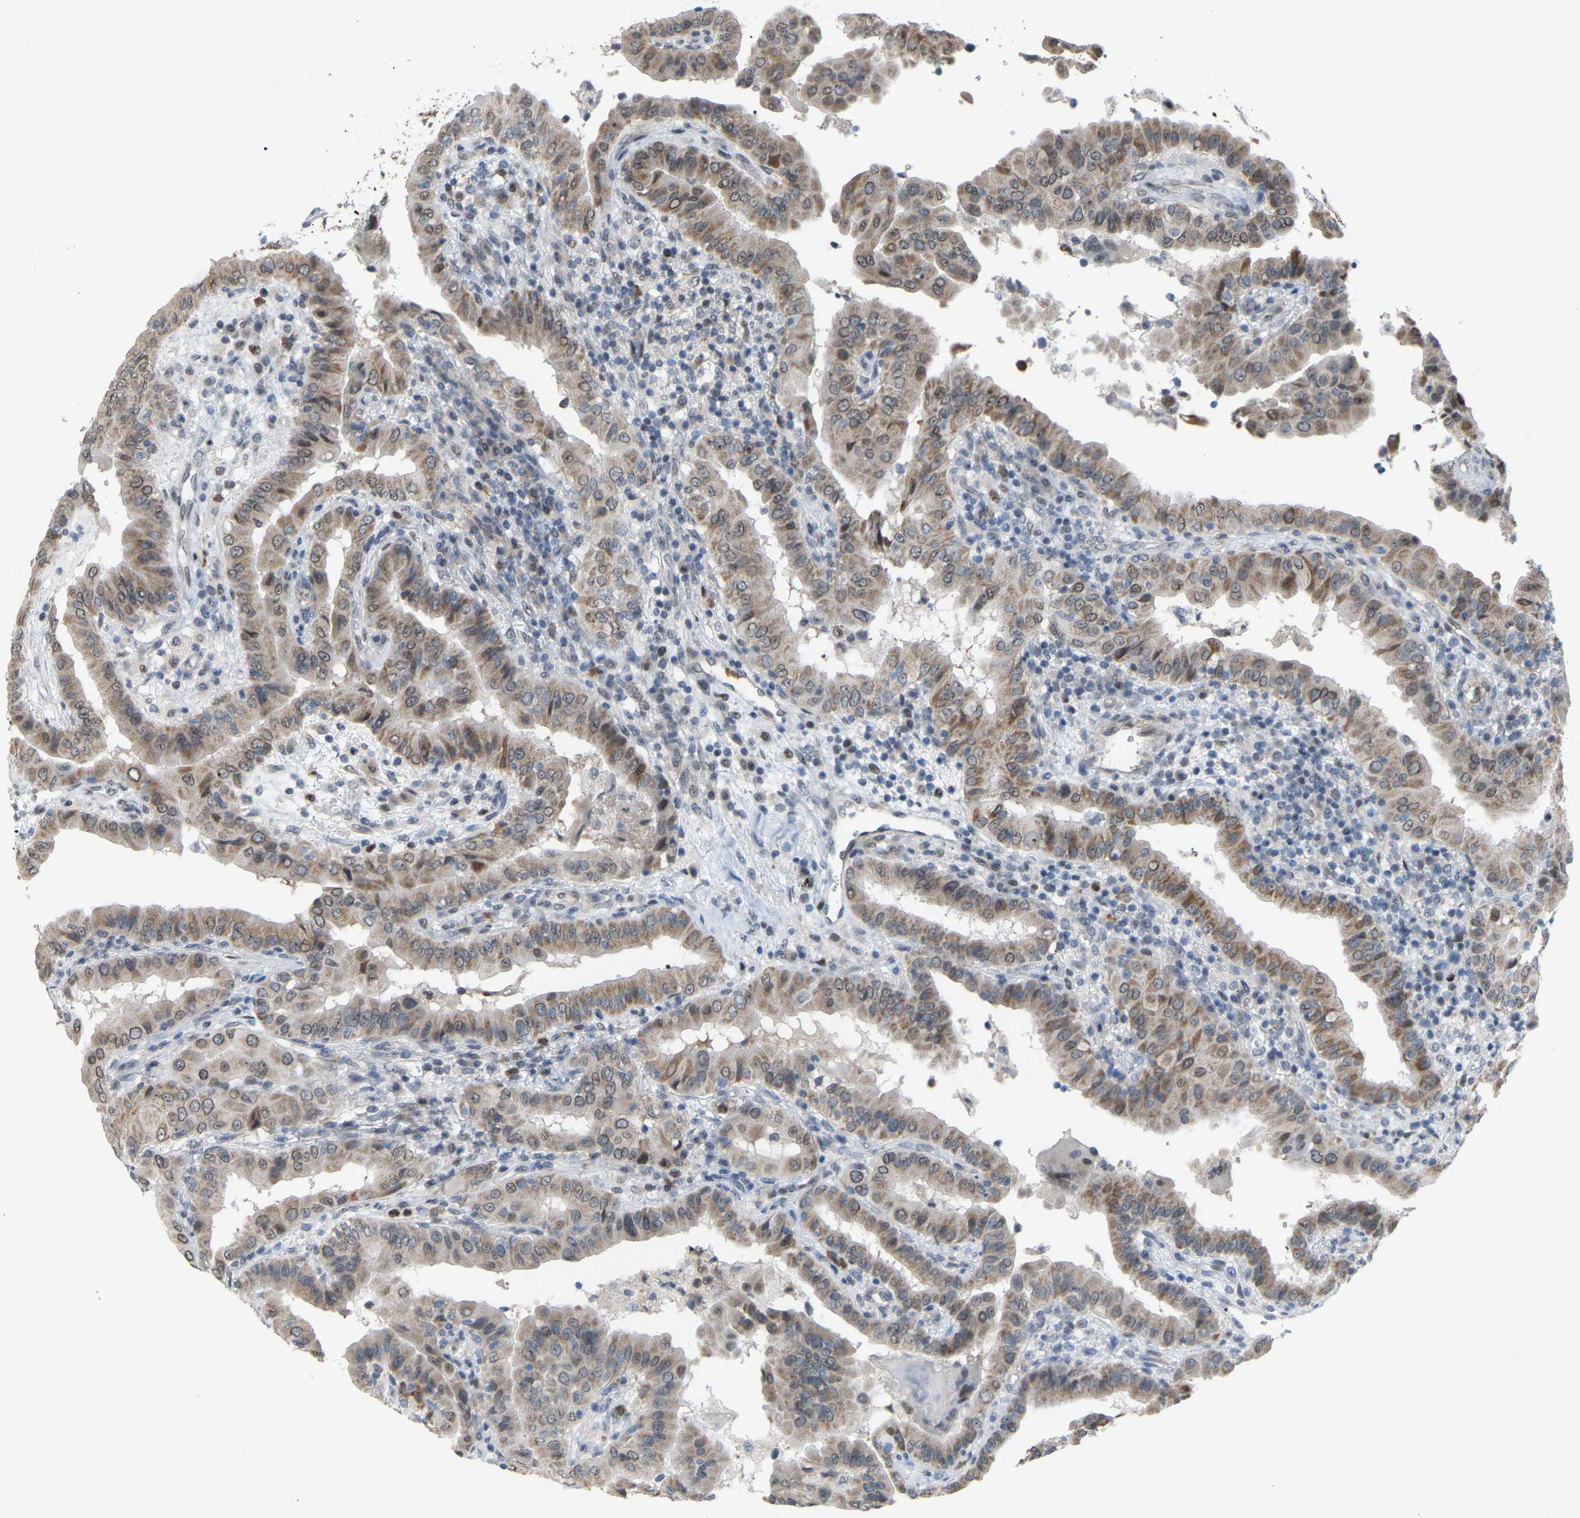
{"staining": {"intensity": "moderate", "quantity": ">75%", "location": "cytoplasmic/membranous"}, "tissue": "thyroid cancer", "cell_type": "Tumor cells", "image_type": "cancer", "snomed": [{"axis": "morphology", "description": "Papillary adenocarcinoma, NOS"}, {"axis": "topography", "description": "Thyroid gland"}], "caption": "The image displays a brown stain indicating the presence of a protein in the cytoplasmic/membranous of tumor cells in thyroid papillary adenocarcinoma. Nuclei are stained in blue.", "gene": "CROT", "patient": {"sex": "male", "age": 33}}